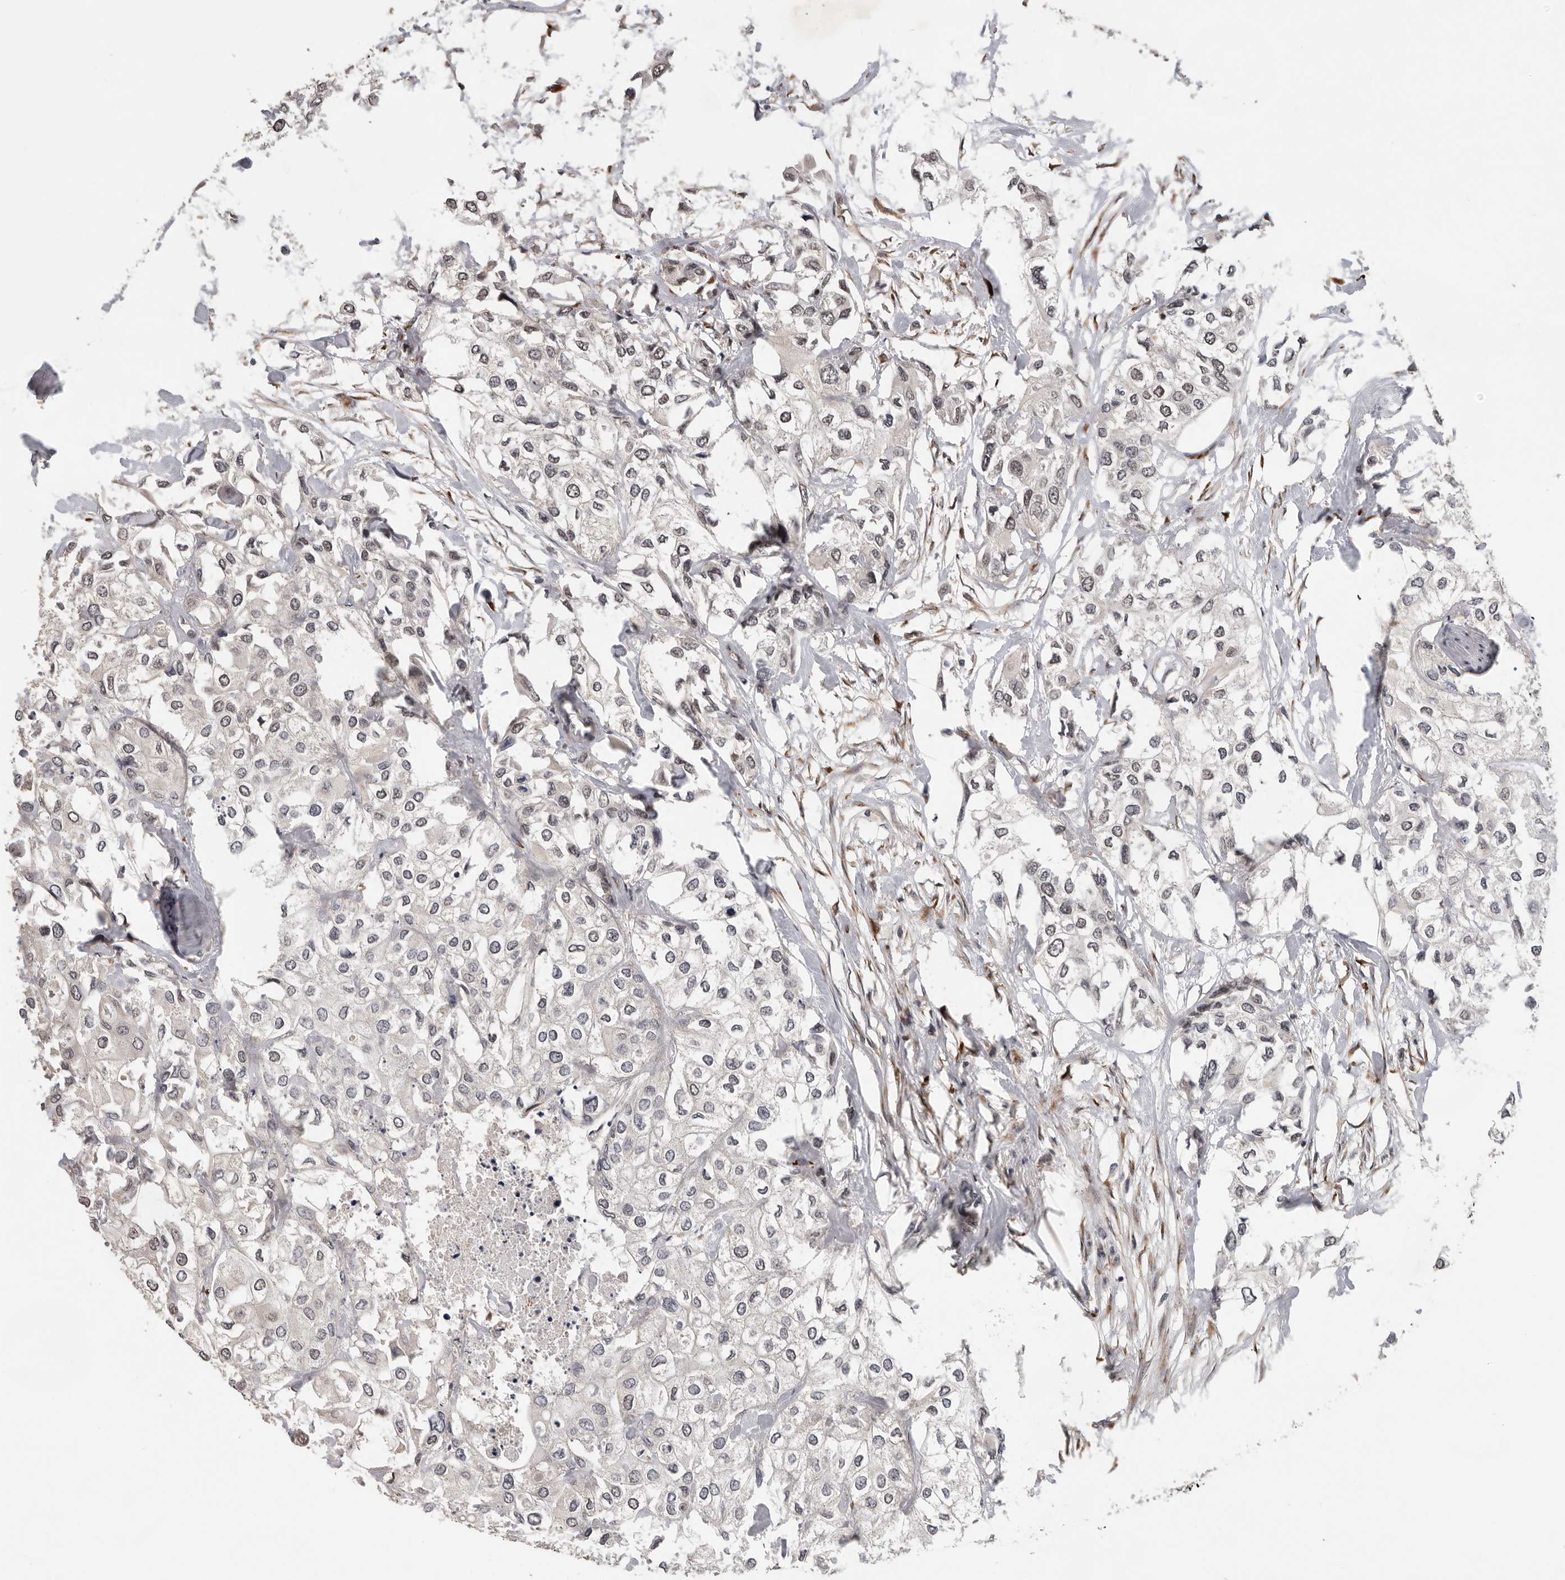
{"staining": {"intensity": "weak", "quantity": ">75%", "location": "nuclear"}, "tissue": "urothelial cancer", "cell_type": "Tumor cells", "image_type": "cancer", "snomed": [{"axis": "morphology", "description": "Urothelial carcinoma, High grade"}, {"axis": "topography", "description": "Urinary bladder"}], "caption": "This is a histology image of immunohistochemistry staining of high-grade urothelial carcinoma, which shows weak expression in the nuclear of tumor cells.", "gene": "HENMT1", "patient": {"sex": "male", "age": 64}}